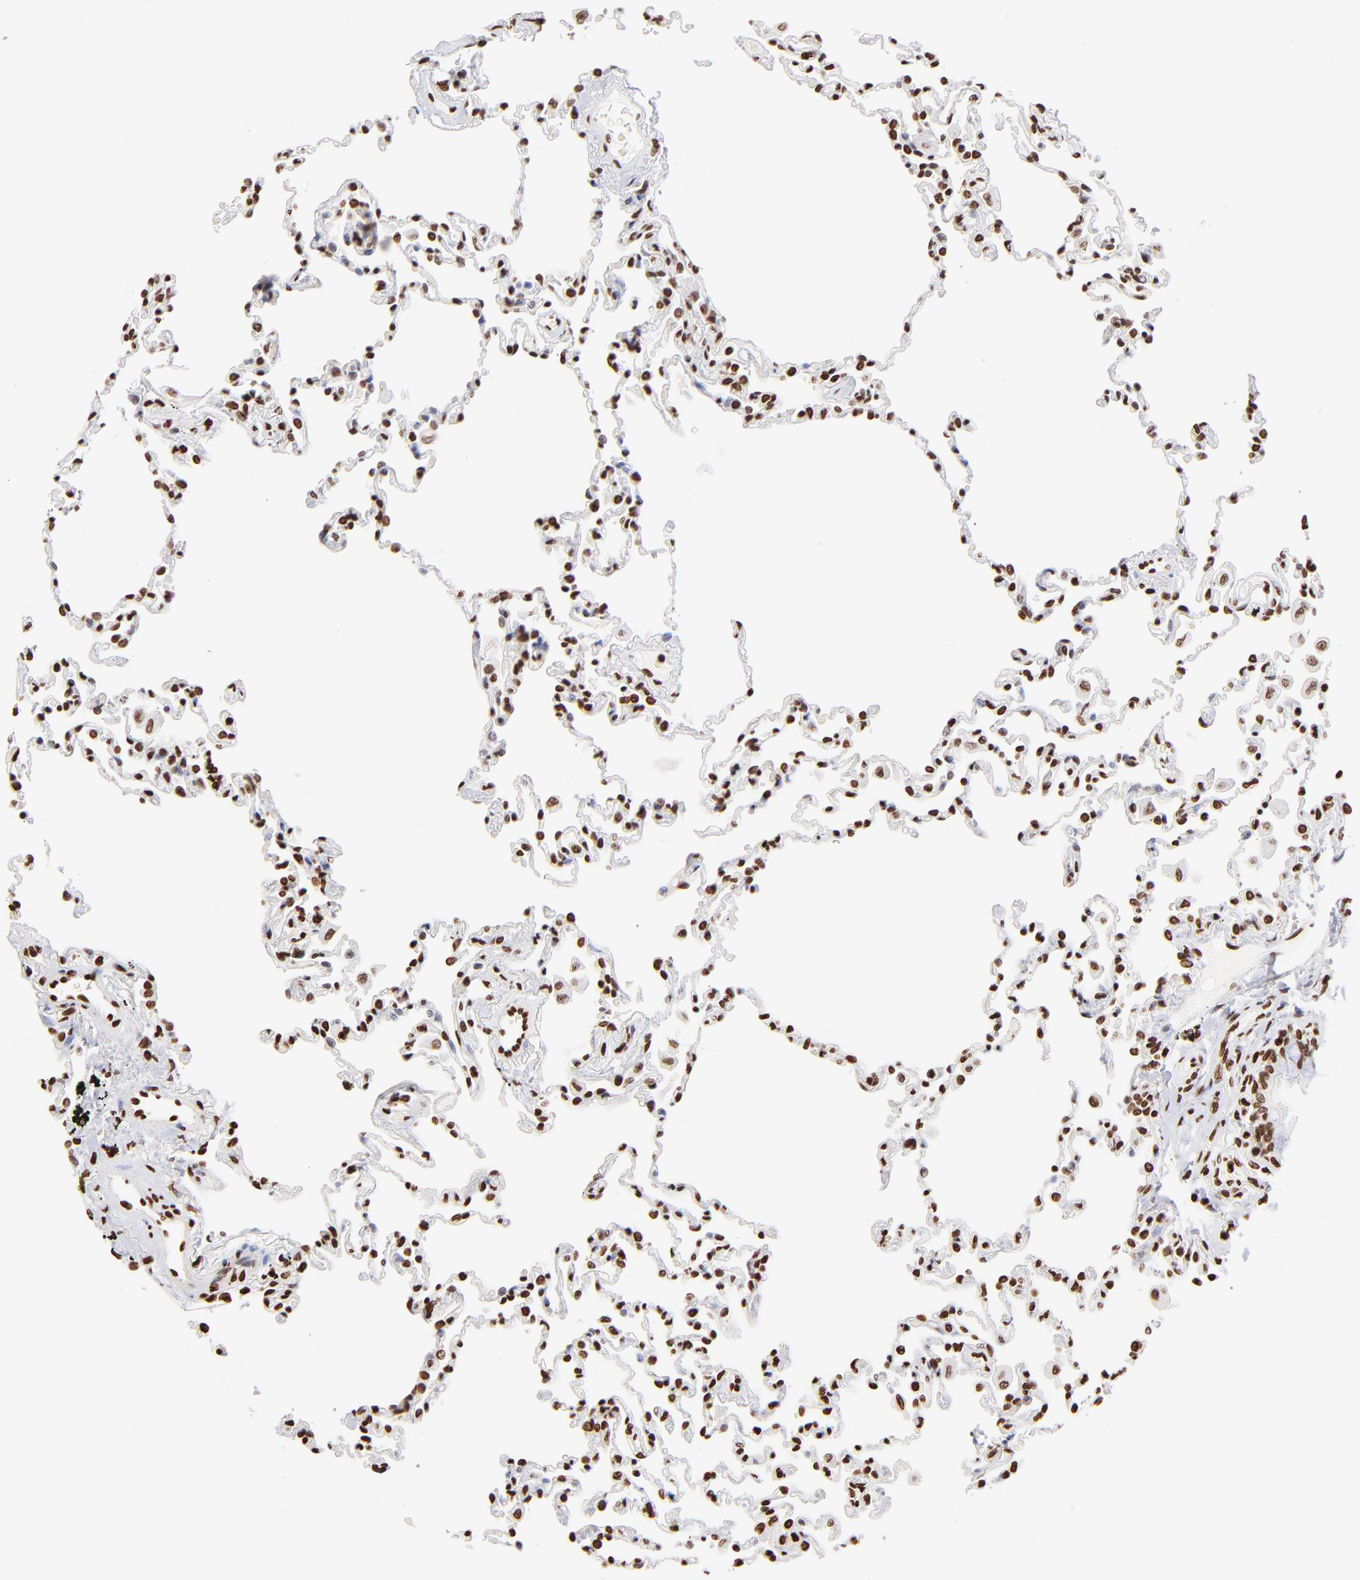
{"staining": {"intensity": "strong", "quantity": ">75%", "location": "nuclear"}, "tissue": "lung", "cell_type": "Alveolar cells", "image_type": "normal", "snomed": [{"axis": "morphology", "description": "Normal tissue, NOS"}, {"axis": "topography", "description": "Lung"}], "caption": "Lung stained for a protein (brown) demonstrates strong nuclear positive positivity in about >75% of alveolar cells.", "gene": "RTL4", "patient": {"sex": "male", "age": 59}}